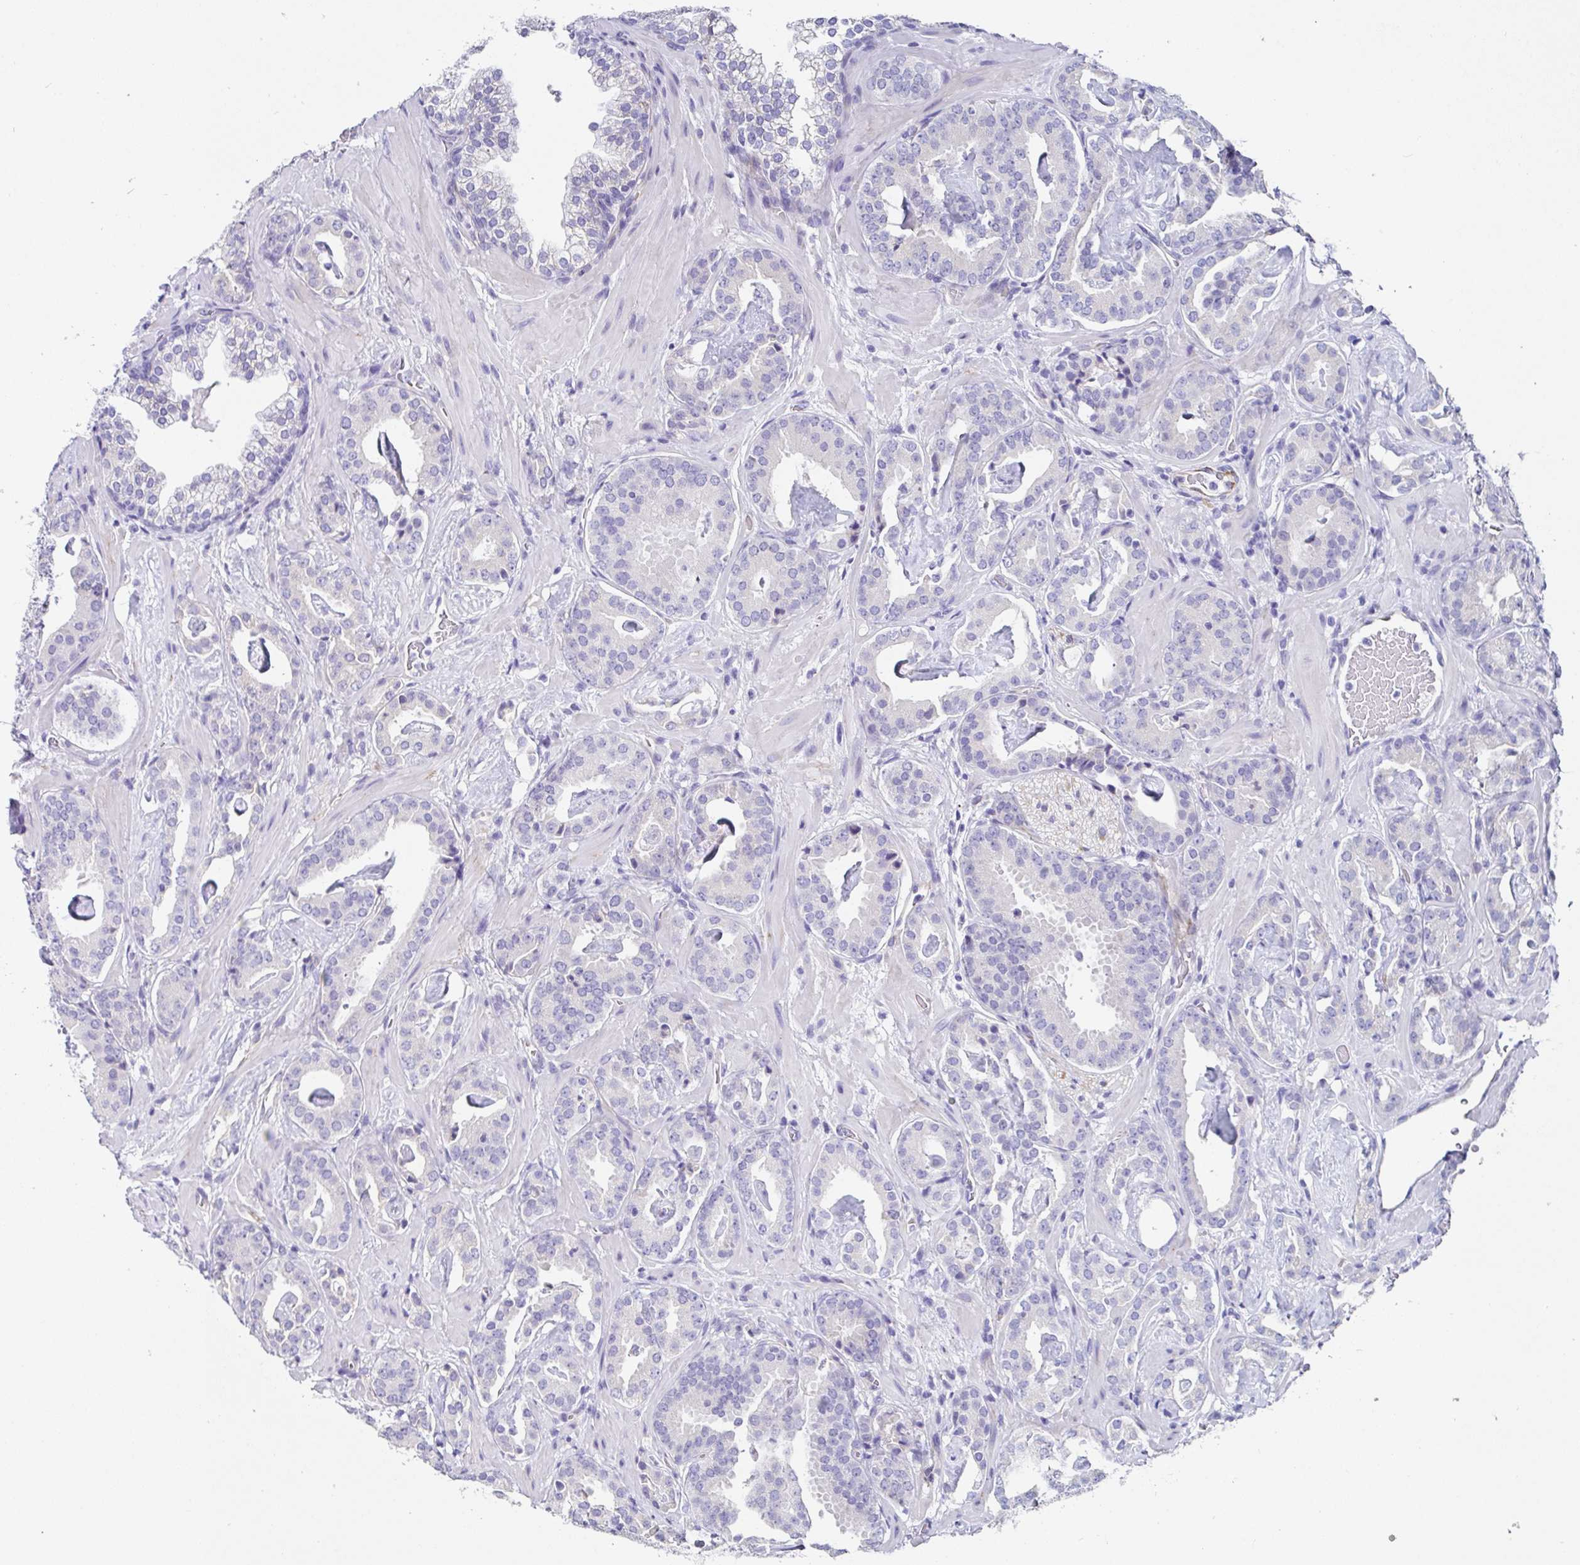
{"staining": {"intensity": "negative", "quantity": "none", "location": "none"}, "tissue": "prostate cancer", "cell_type": "Tumor cells", "image_type": "cancer", "snomed": [{"axis": "morphology", "description": "Adenocarcinoma, Low grade"}, {"axis": "topography", "description": "Prostate"}], "caption": "High power microscopy image of an immunohistochemistry (IHC) histopathology image of prostate adenocarcinoma (low-grade), revealing no significant expression in tumor cells.", "gene": "TMPRSS11E", "patient": {"sex": "male", "age": 62}}